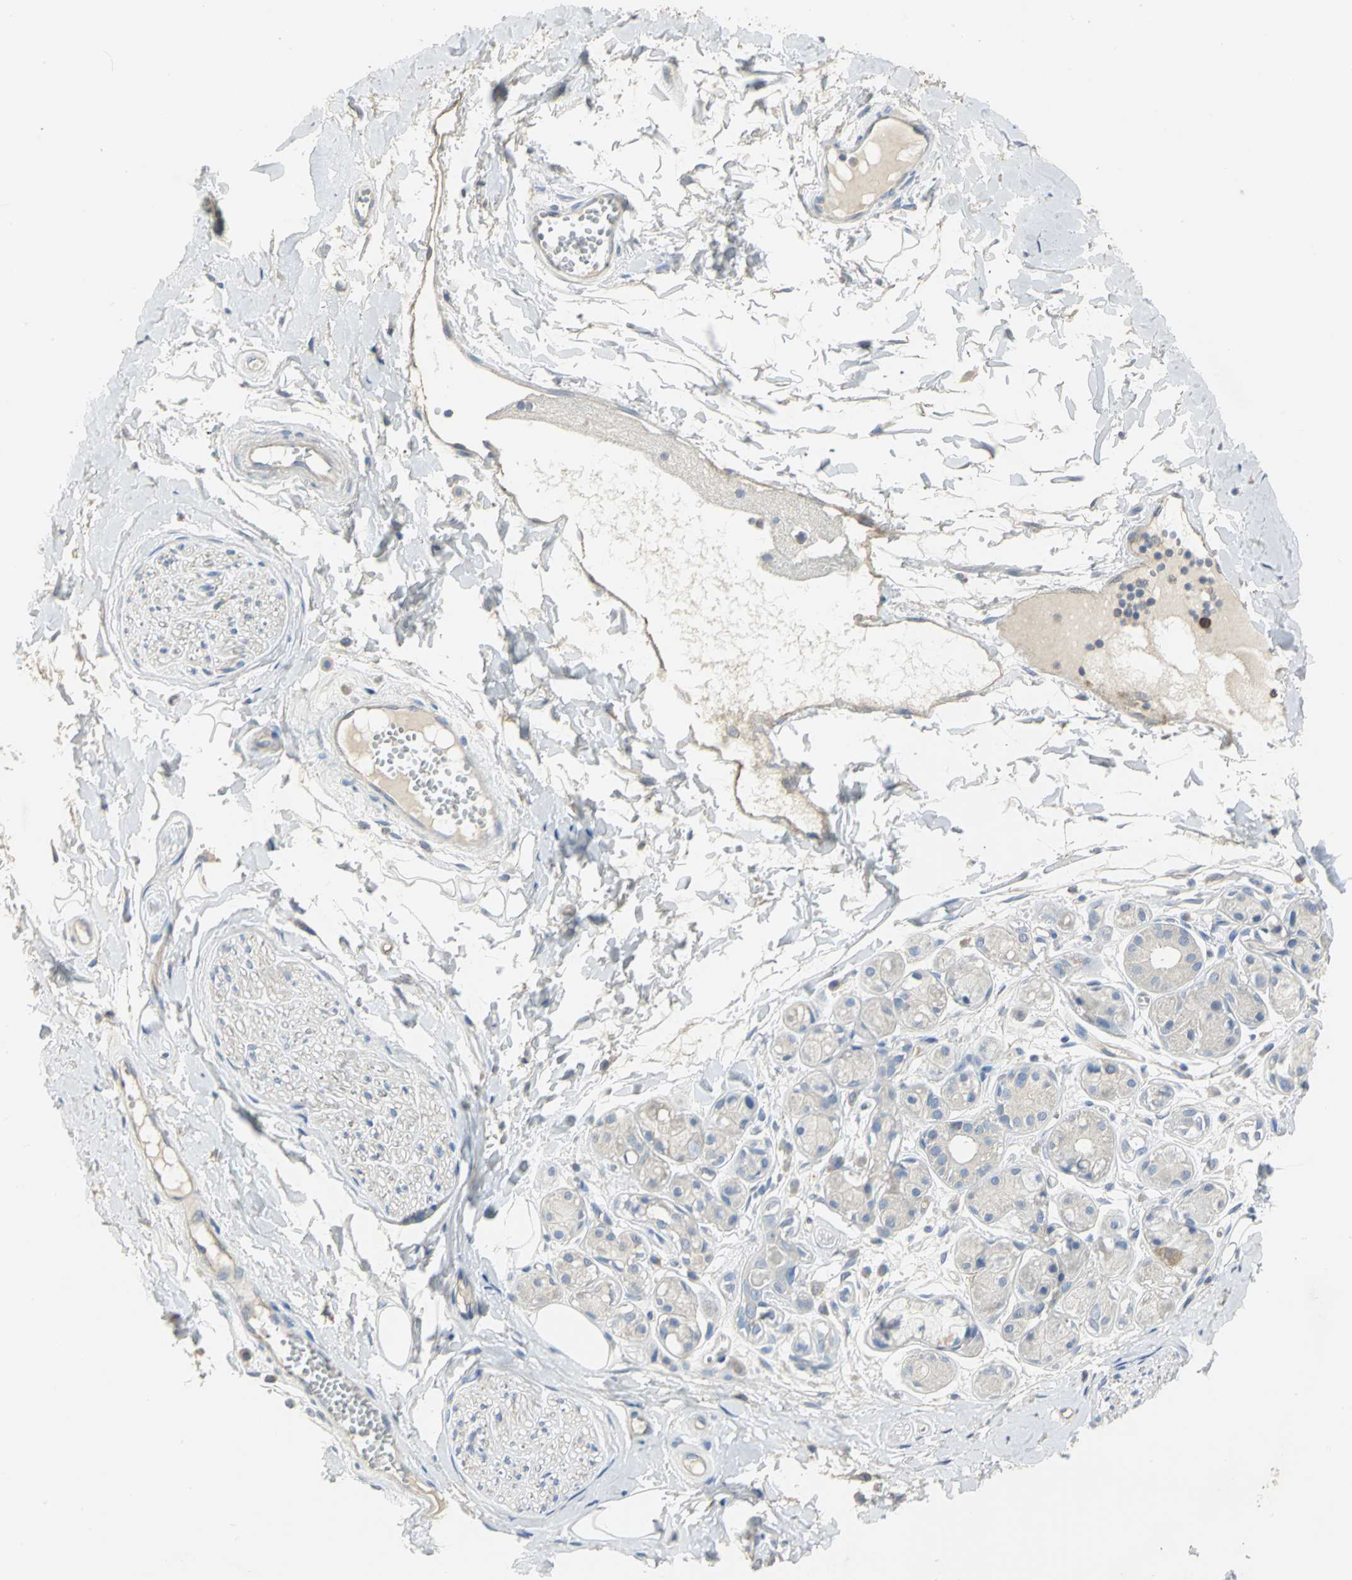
{"staining": {"intensity": "negative", "quantity": "none", "location": "none"}, "tissue": "adipose tissue", "cell_type": "Adipocytes", "image_type": "normal", "snomed": [{"axis": "morphology", "description": "Normal tissue, NOS"}, {"axis": "morphology", "description": "Inflammation, NOS"}, {"axis": "topography", "description": "Salivary gland"}, {"axis": "topography", "description": "Peripheral nerve tissue"}], "caption": "This is an immunohistochemistry micrograph of normal human adipose tissue. There is no positivity in adipocytes.", "gene": "DLGAP5", "patient": {"sex": "female", "age": 75}}